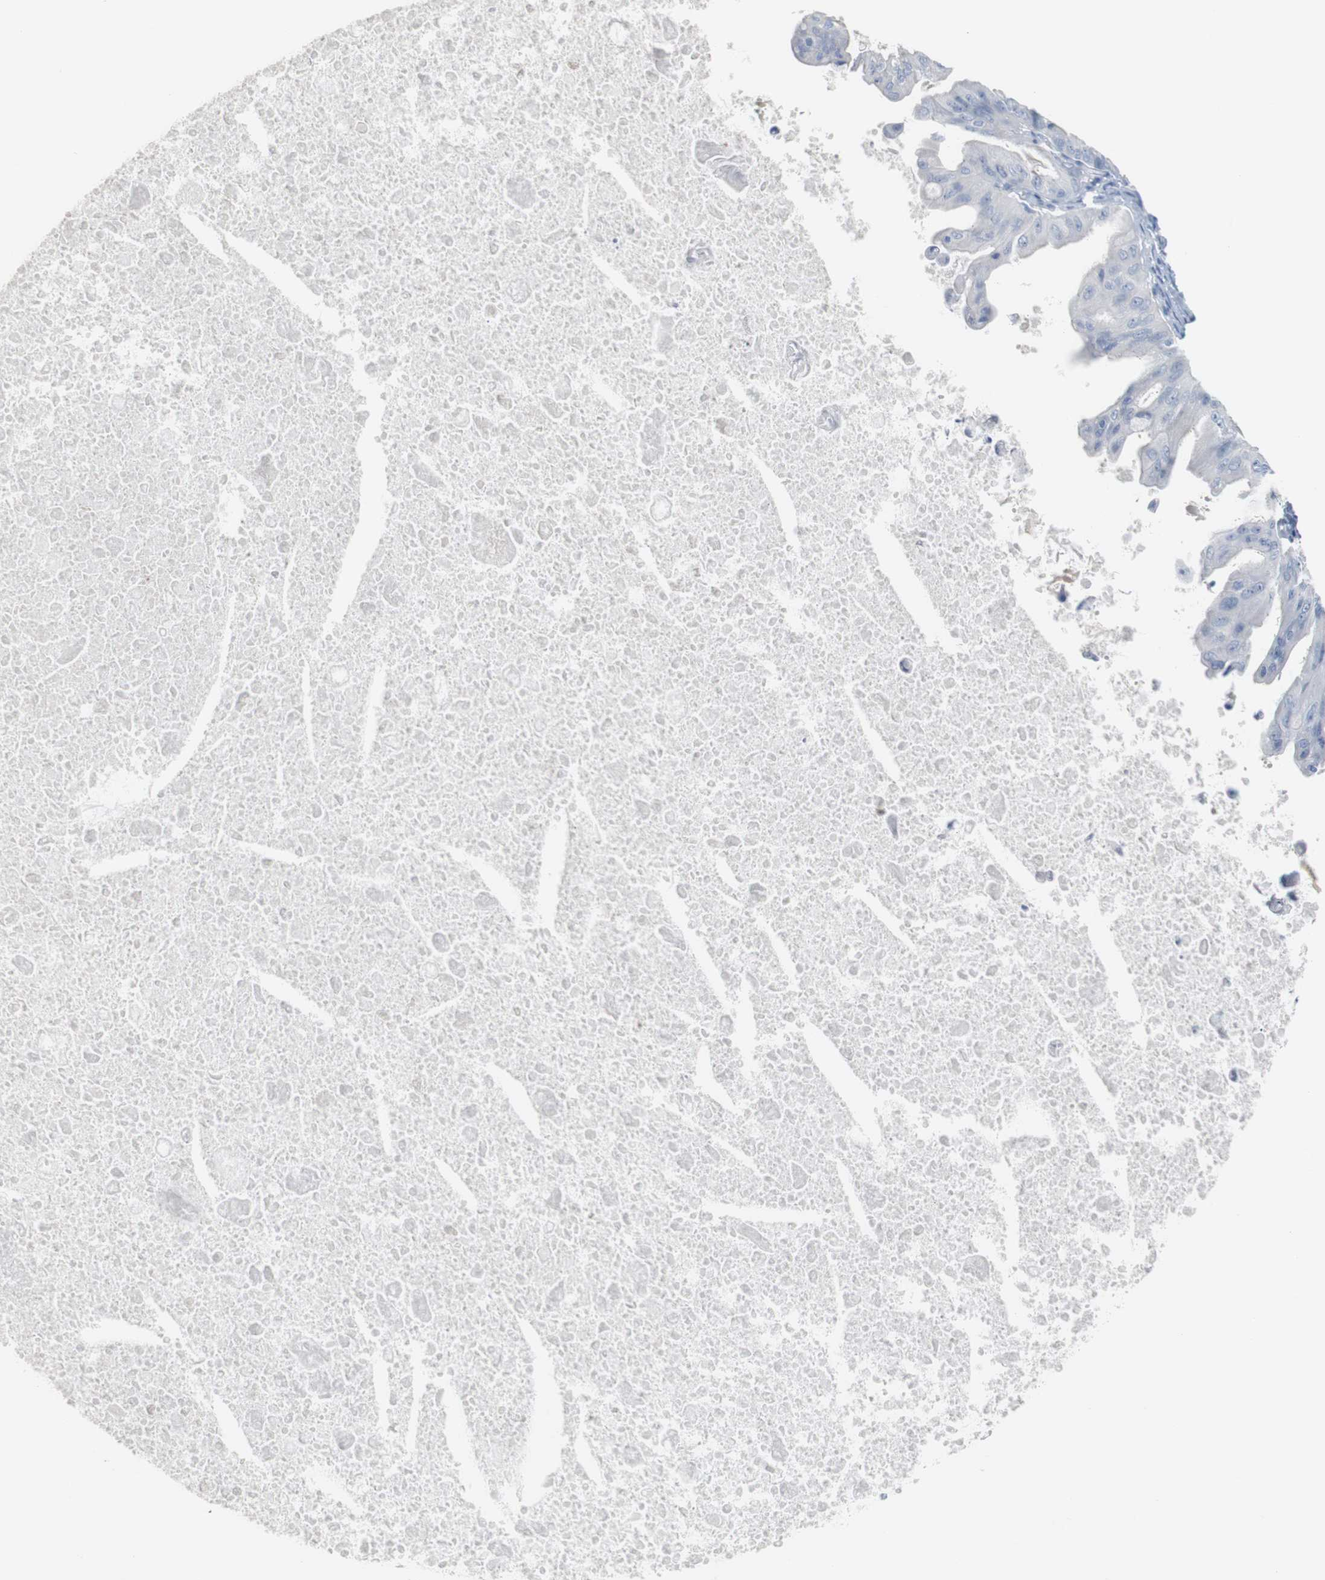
{"staining": {"intensity": "negative", "quantity": "none", "location": "none"}, "tissue": "ovarian cancer", "cell_type": "Tumor cells", "image_type": "cancer", "snomed": [{"axis": "morphology", "description": "Cystadenocarcinoma, mucinous, NOS"}, {"axis": "topography", "description": "Ovary"}], "caption": "Image shows no protein positivity in tumor cells of ovarian mucinous cystadenocarcinoma tissue.", "gene": "RGS9", "patient": {"sex": "female", "age": 37}}